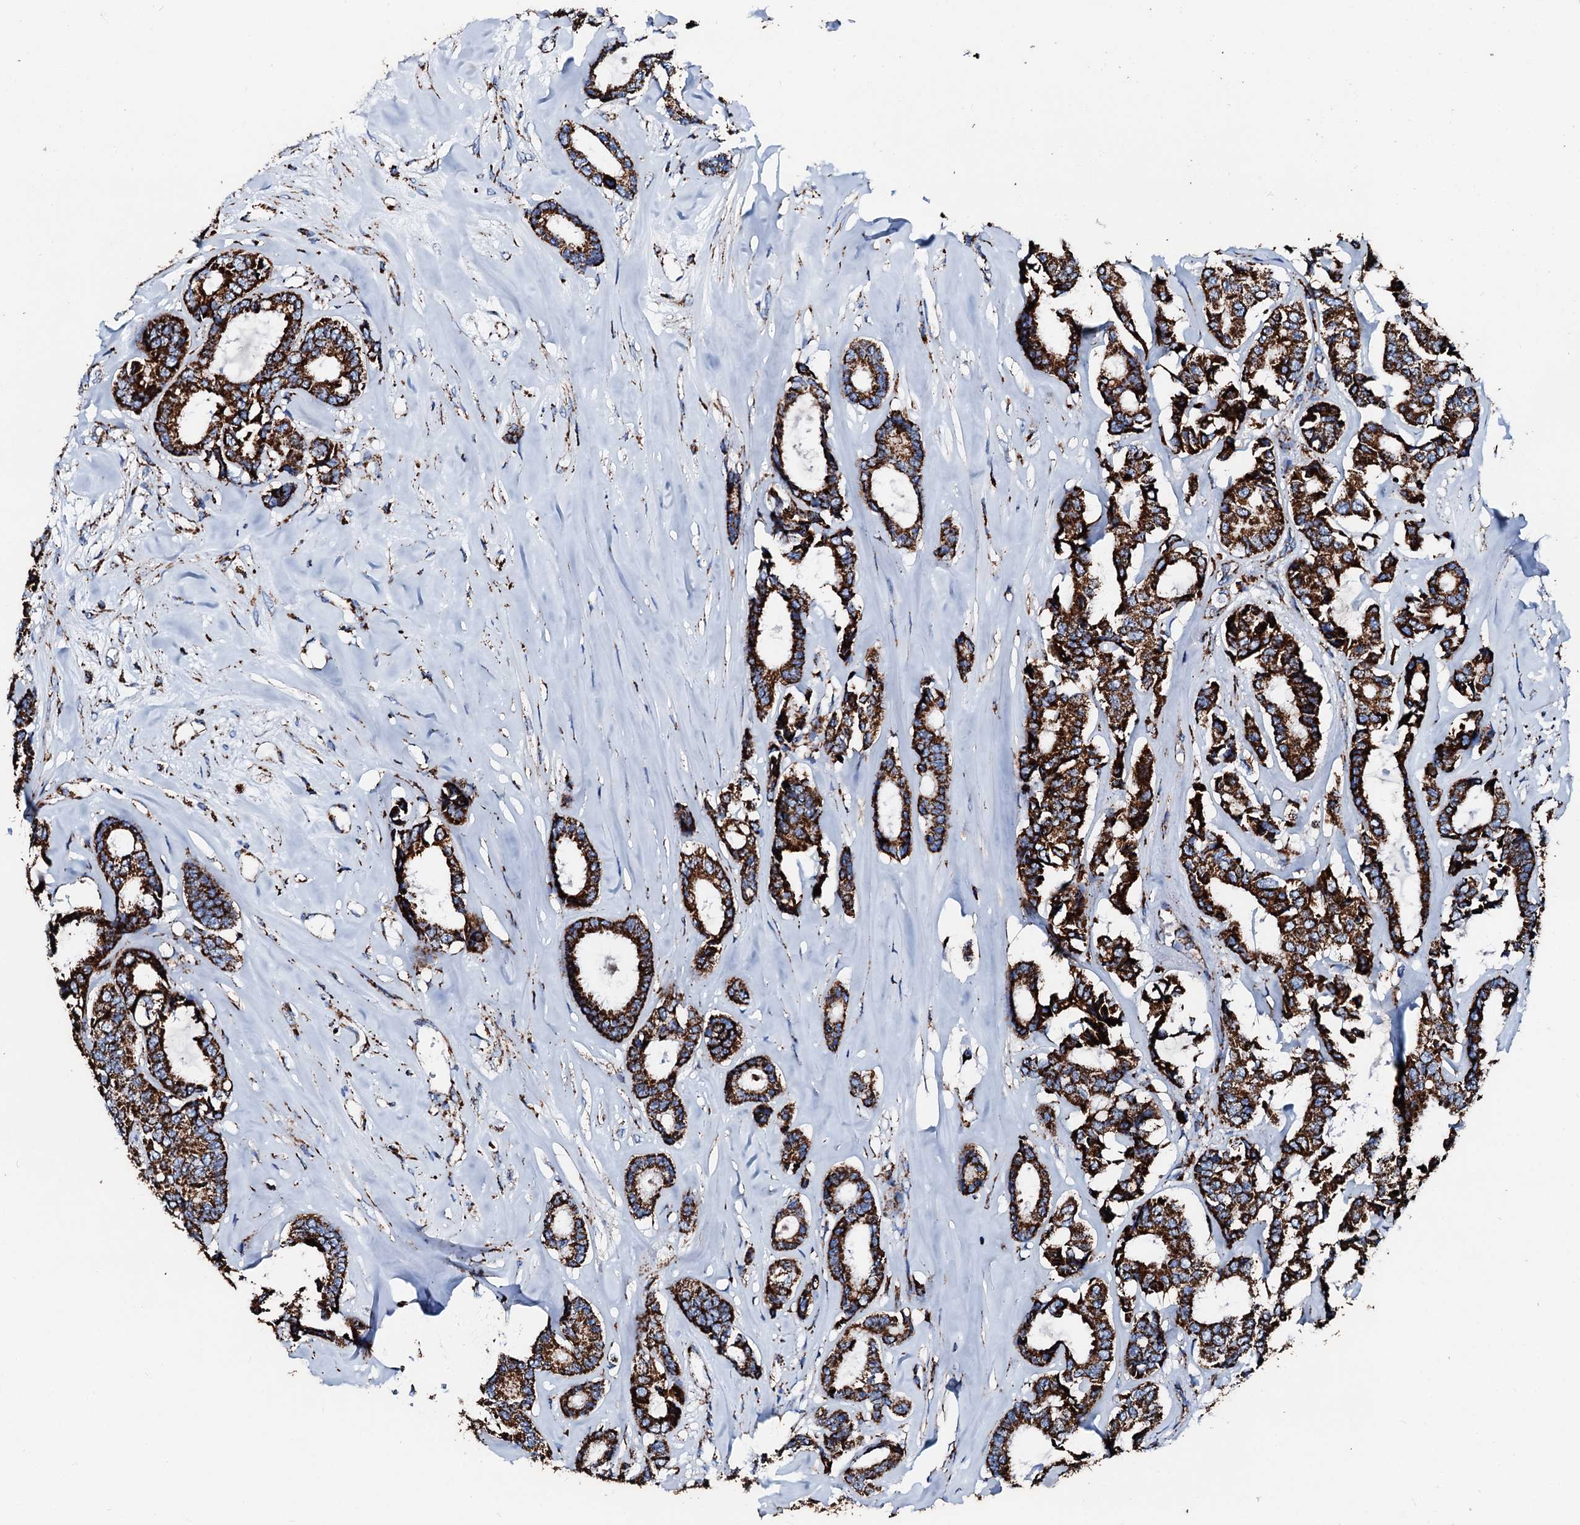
{"staining": {"intensity": "strong", "quantity": ">75%", "location": "cytoplasmic/membranous"}, "tissue": "breast cancer", "cell_type": "Tumor cells", "image_type": "cancer", "snomed": [{"axis": "morphology", "description": "Duct carcinoma"}, {"axis": "topography", "description": "Breast"}], "caption": "DAB immunohistochemical staining of human invasive ductal carcinoma (breast) reveals strong cytoplasmic/membranous protein positivity in approximately >75% of tumor cells.", "gene": "HADH", "patient": {"sex": "female", "age": 87}}